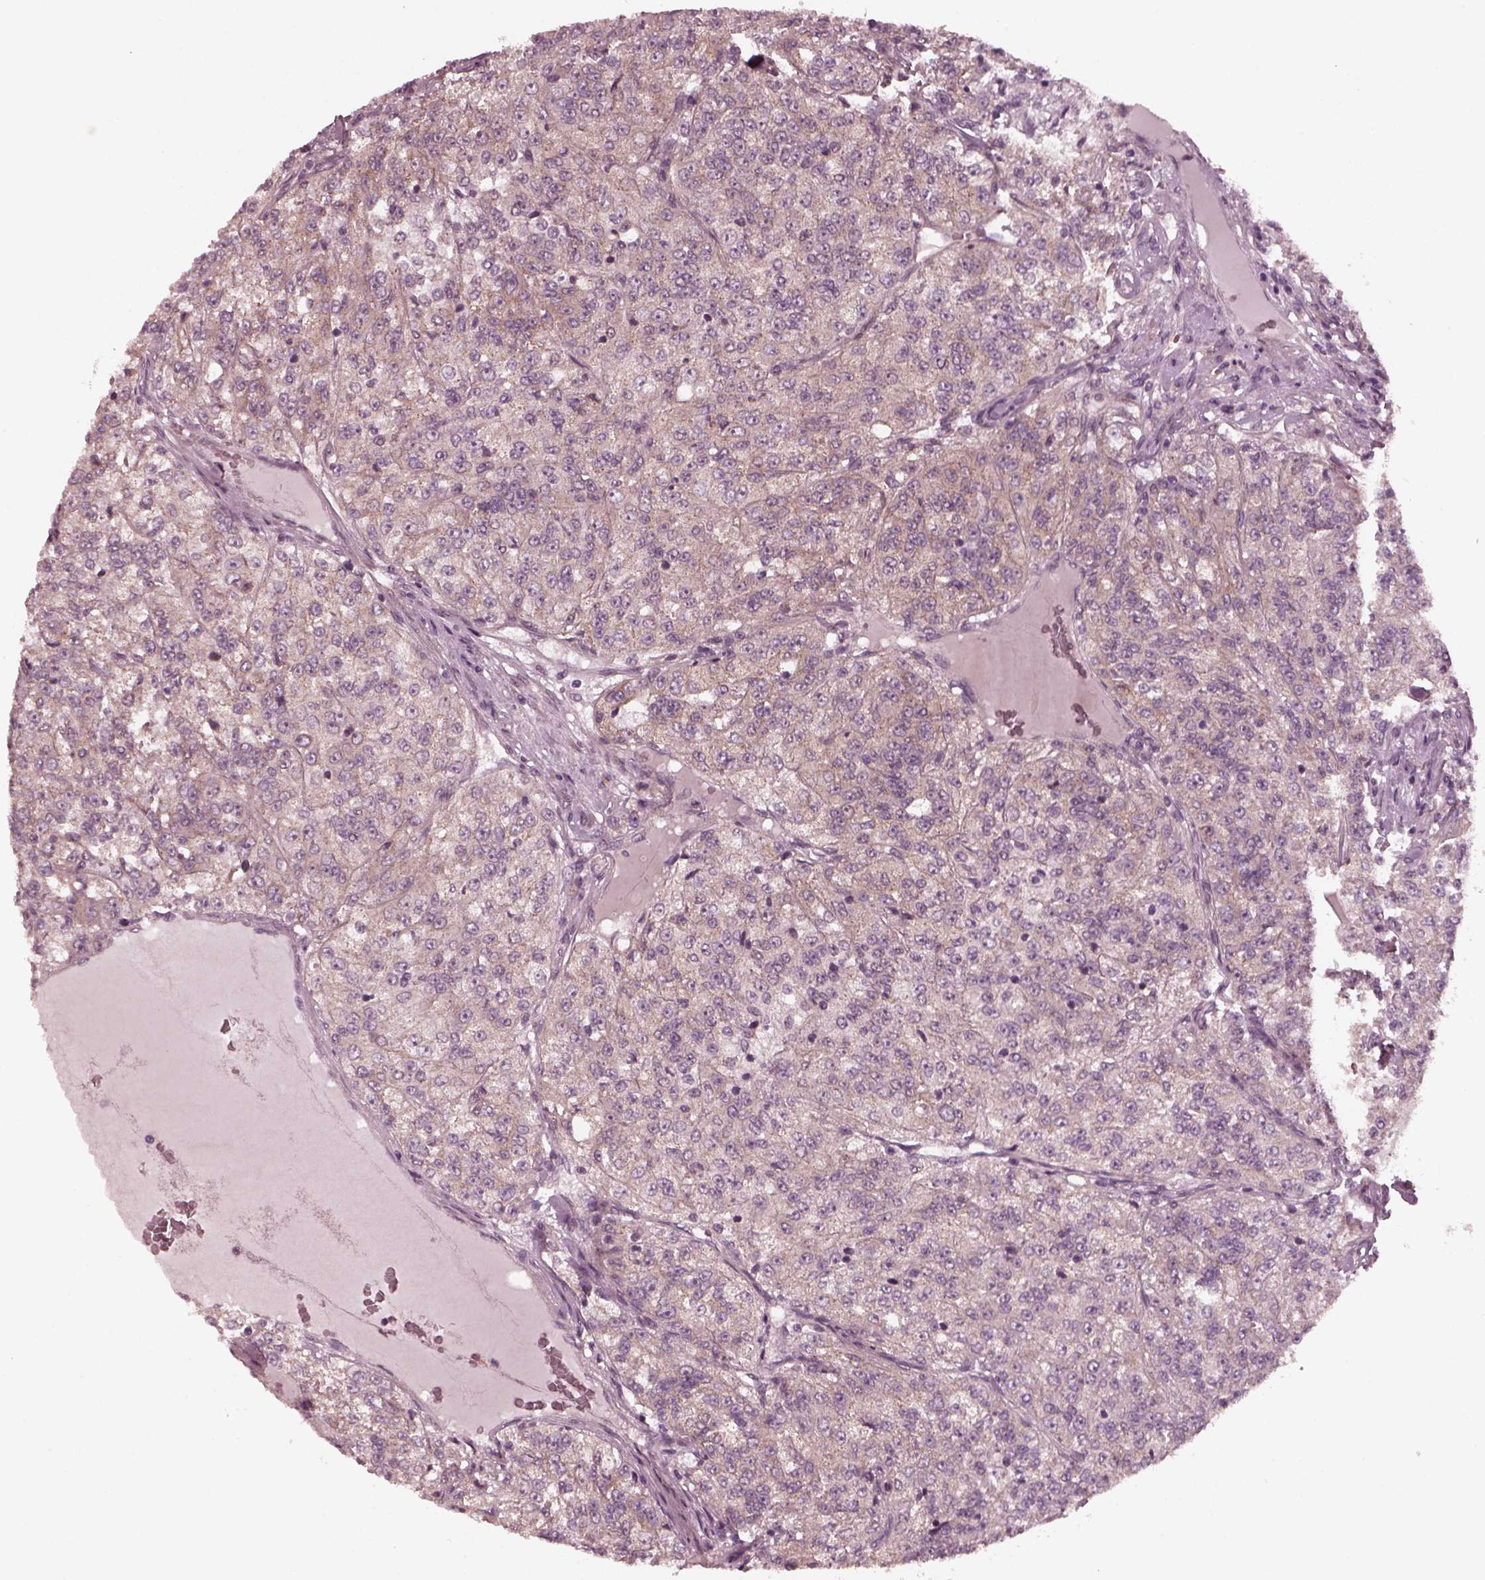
{"staining": {"intensity": "moderate", "quantity": "<25%", "location": "cytoplasmic/membranous"}, "tissue": "renal cancer", "cell_type": "Tumor cells", "image_type": "cancer", "snomed": [{"axis": "morphology", "description": "Adenocarcinoma, NOS"}, {"axis": "topography", "description": "Kidney"}], "caption": "Renal cancer (adenocarcinoma) was stained to show a protein in brown. There is low levels of moderate cytoplasmic/membranous staining in about <25% of tumor cells. The staining was performed using DAB (3,3'-diaminobenzidine), with brown indicating positive protein expression. Nuclei are stained blue with hematoxylin.", "gene": "TUBG1", "patient": {"sex": "female", "age": 63}}